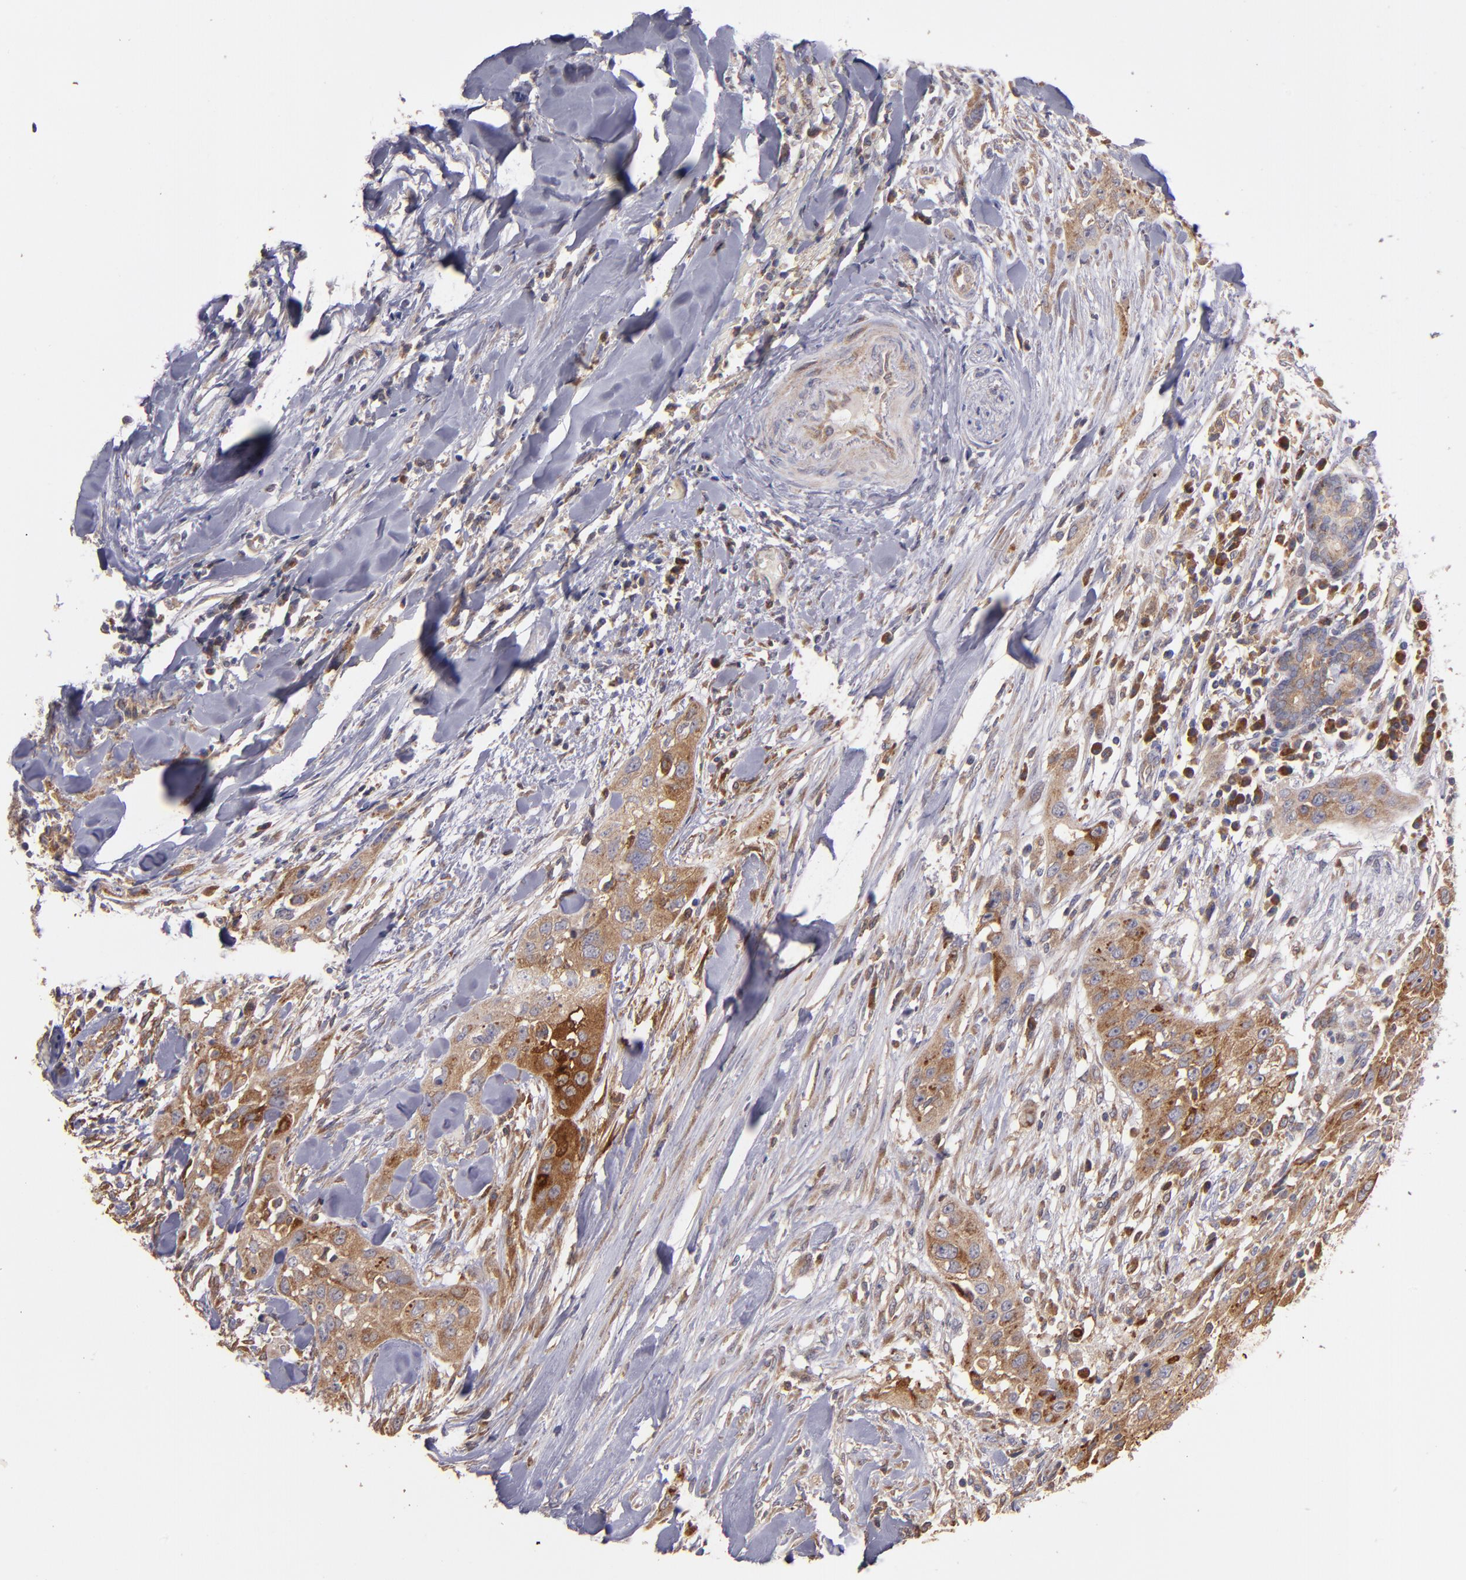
{"staining": {"intensity": "moderate", "quantity": "25%-75%", "location": "cytoplasmic/membranous"}, "tissue": "head and neck cancer", "cell_type": "Tumor cells", "image_type": "cancer", "snomed": [{"axis": "morphology", "description": "Neoplasm, malignant, NOS"}, {"axis": "topography", "description": "Salivary gland"}, {"axis": "topography", "description": "Head-Neck"}], "caption": "Immunohistochemical staining of human head and neck cancer shows moderate cytoplasmic/membranous protein positivity in about 25%-75% of tumor cells.", "gene": "IFIH1", "patient": {"sex": "male", "age": 43}}